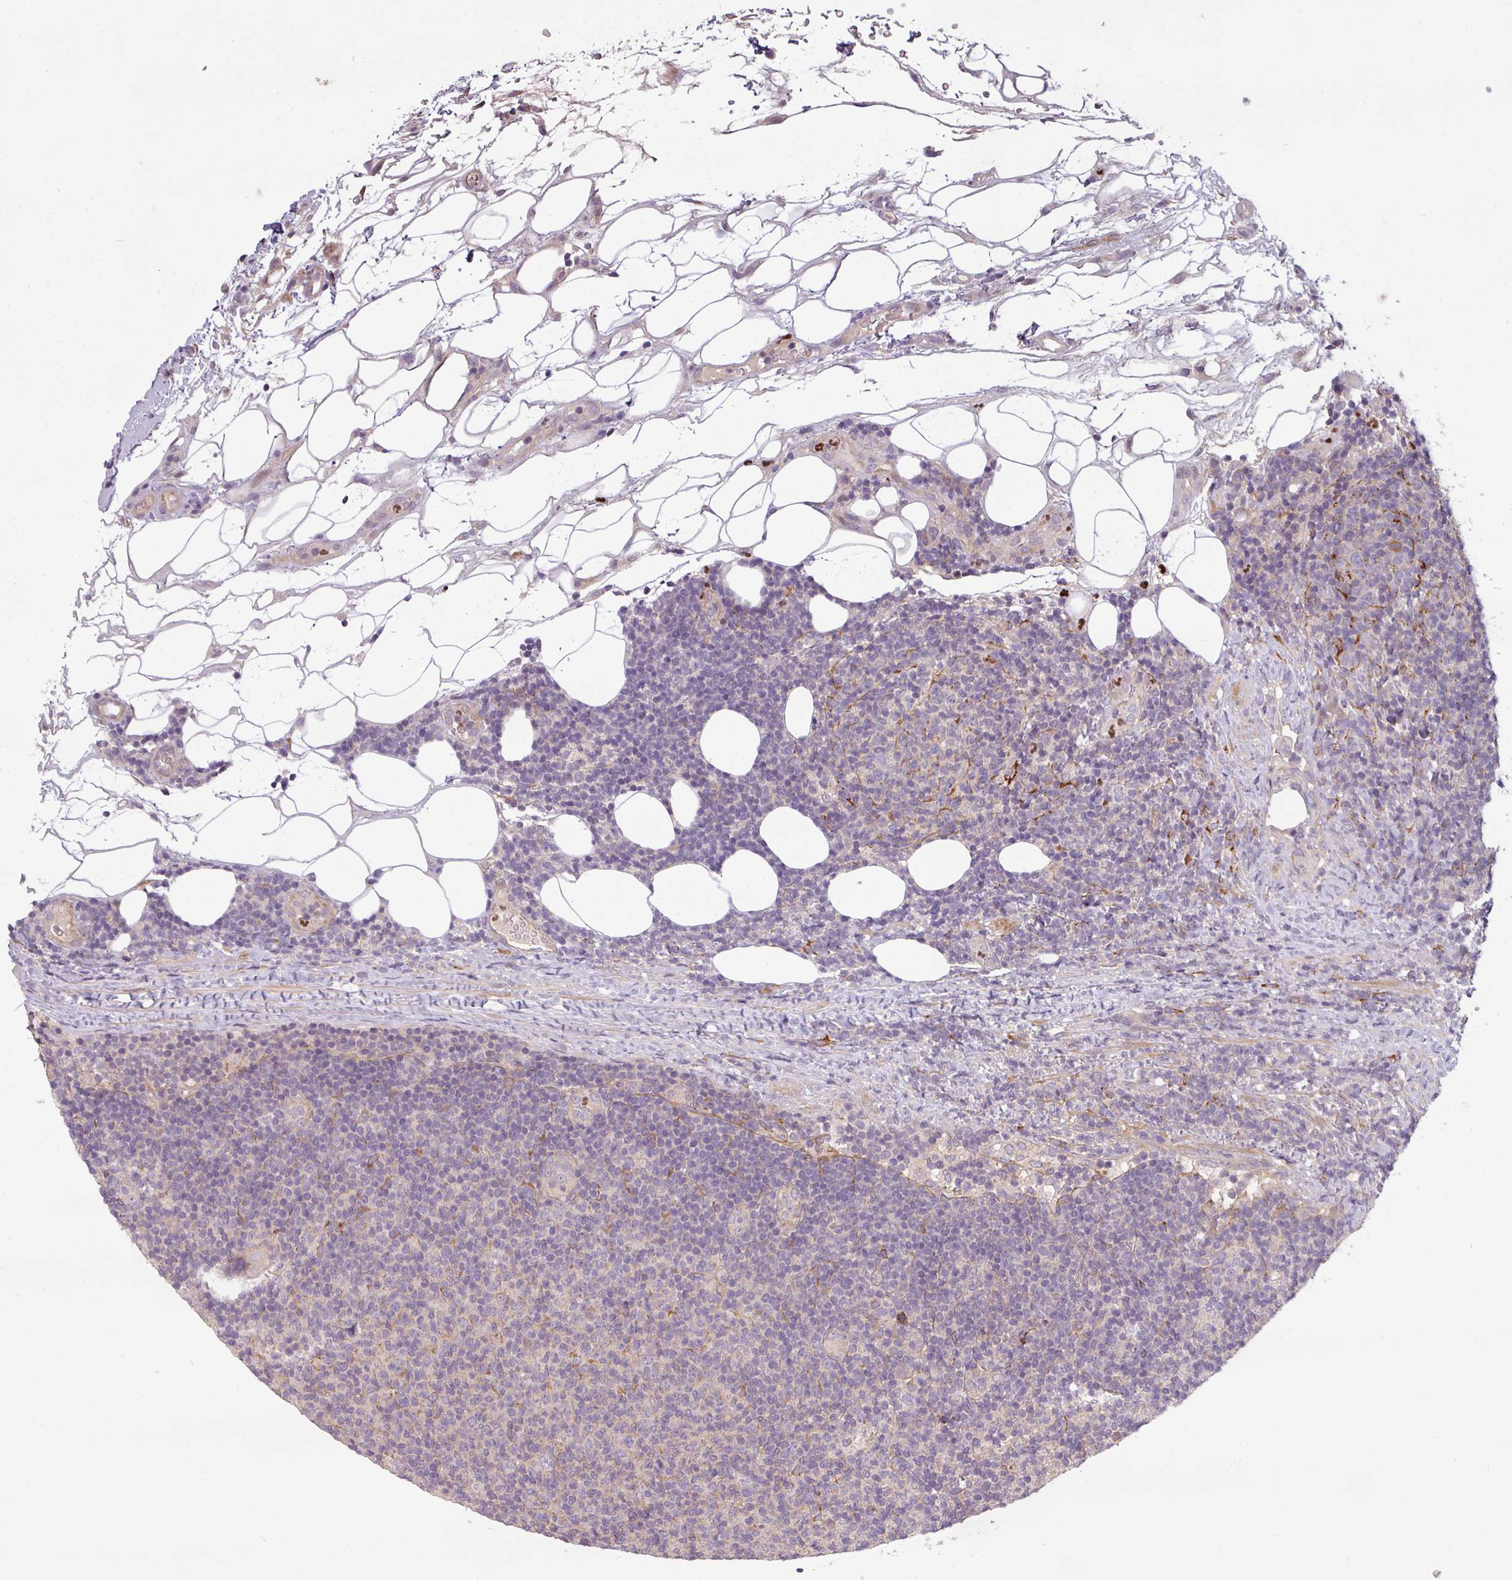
{"staining": {"intensity": "negative", "quantity": "none", "location": "none"}, "tissue": "lymphoma", "cell_type": "Tumor cells", "image_type": "cancer", "snomed": [{"axis": "morphology", "description": "Malignant lymphoma, non-Hodgkin's type, Low grade"}, {"axis": "topography", "description": "Lymph node"}], "caption": "A micrograph of human lymphoma is negative for staining in tumor cells. (DAB immunohistochemistry (IHC) with hematoxylin counter stain).", "gene": "PAPLN", "patient": {"sex": "male", "age": 66}}